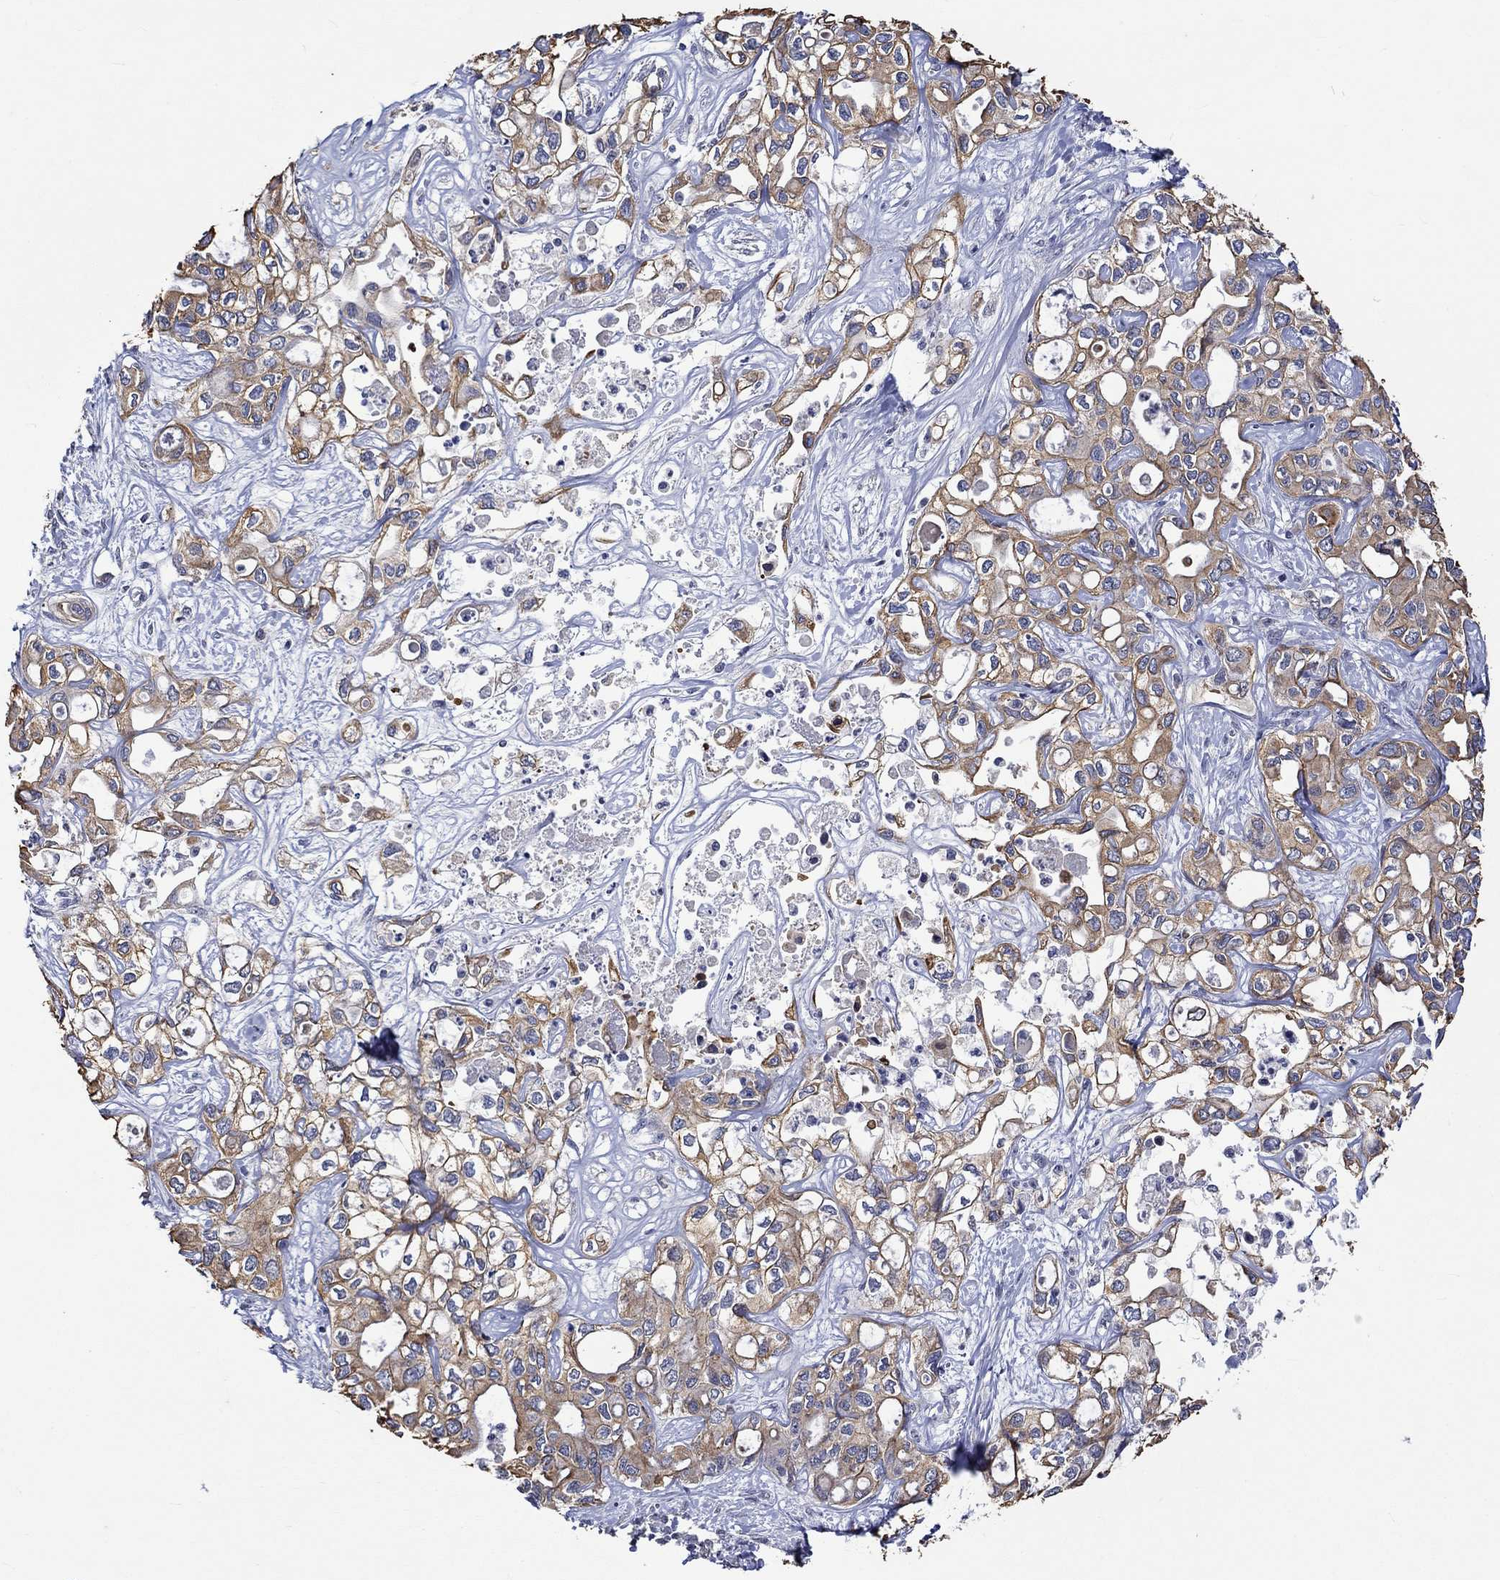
{"staining": {"intensity": "moderate", "quantity": ">75%", "location": "cytoplasmic/membranous"}, "tissue": "liver cancer", "cell_type": "Tumor cells", "image_type": "cancer", "snomed": [{"axis": "morphology", "description": "Cholangiocarcinoma"}, {"axis": "topography", "description": "Liver"}], "caption": "An IHC photomicrograph of neoplastic tissue is shown. Protein staining in brown shows moderate cytoplasmic/membranous positivity in cholangiocarcinoma (liver) within tumor cells. (Stains: DAB (3,3'-diaminobenzidine) in brown, nuclei in blue, Microscopy: brightfield microscopy at high magnification).", "gene": "DDX3Y", "patient": {"sex": "female", "age": 64}}